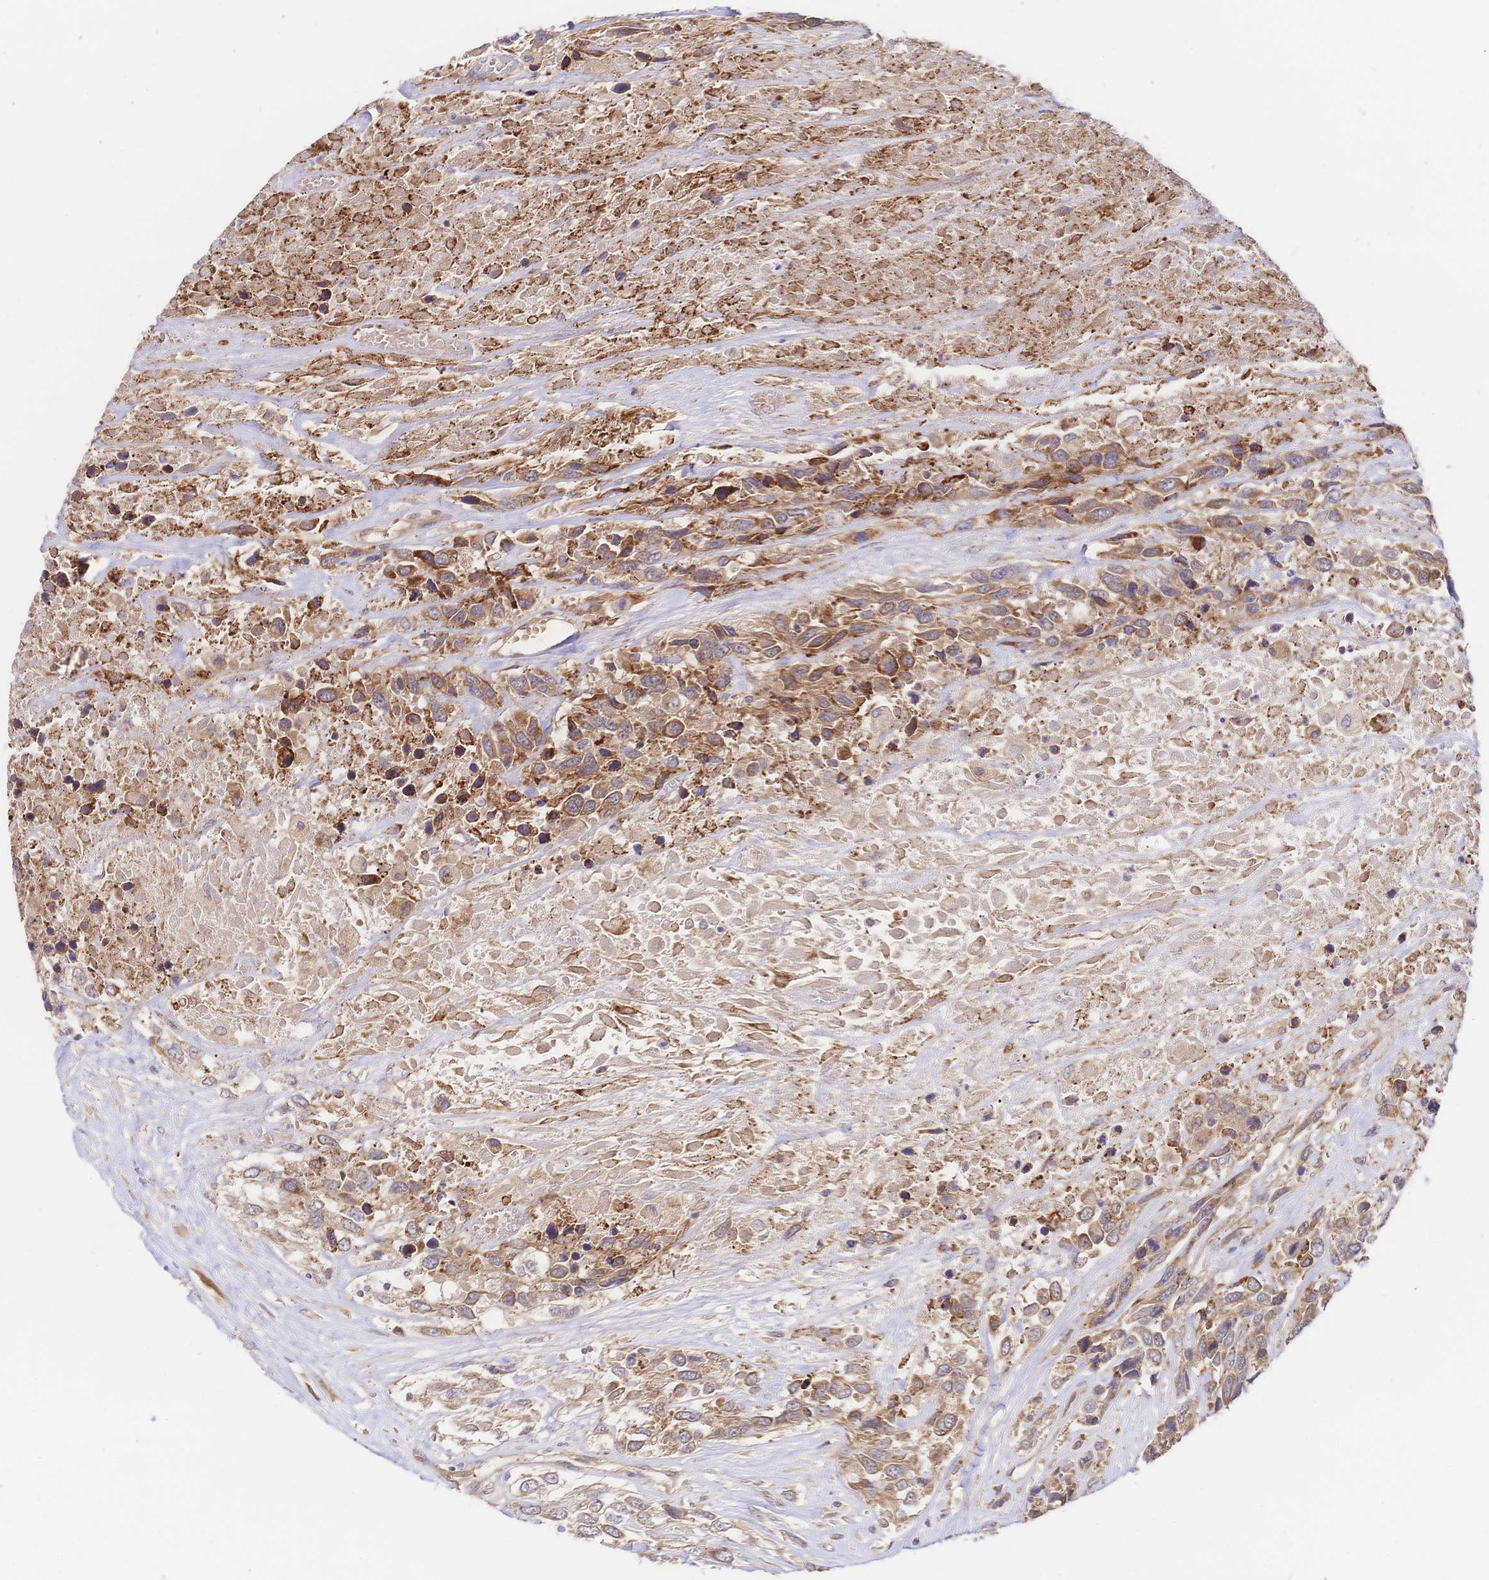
{"staining": {"intensity": "moderate", "quantity": ">75%", "location": "cytoplasmic/membranous"}, "tissue": "urothelial cancer", "cell_type": "Tumor cells", "image_type": "cancer", "snomed": [{"axis": "morphology", "description": "Urothelial carcinoma, High grade"}, {"axis": "topography", "description": "Urinary bladder"}], "caption": "Human urothelial carcinoma (high-grade) stained for a protein (brown) demonstrates moderate cytoplasmic/membranous positive positivity in about >75% of tumor cells.", "gene": "LMO4", "patient": {"sex": "female", "age": 70}}